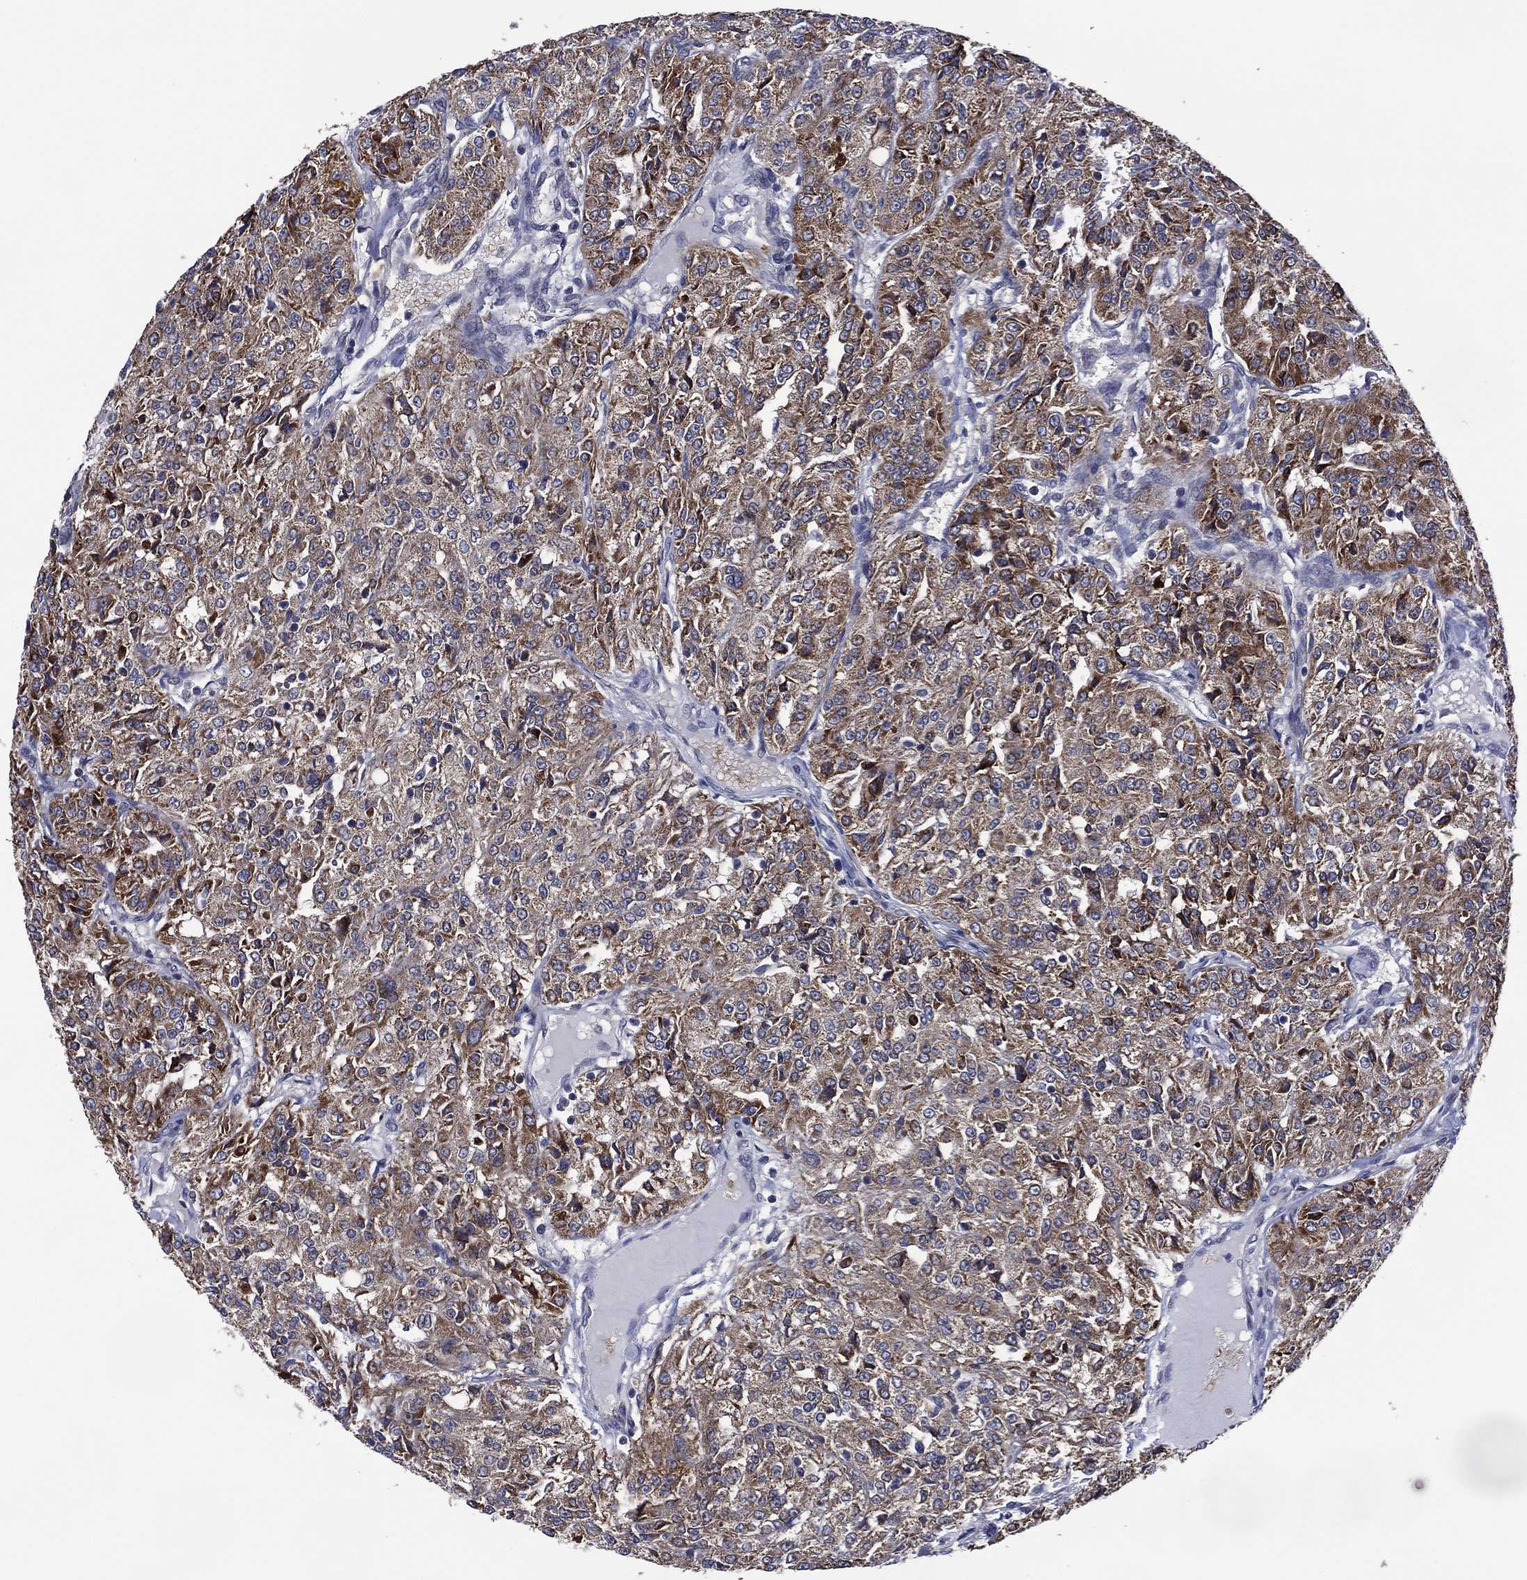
{"staining": {"intensity": "moderate", "quantity": "25%-75%", "location": "cytoplasmic/membranous"}, "tissue": "renal cancer", "cell_type": "Tumor cells", "image_type": "cancer", "snomed": [{"axis": "morphology", "description": "Adenocarcinoma, NOS"}, {"axis": "topography", "description": "Kidney"}], "caption": "IHC of human renal cancer shows medium levels of moderate cytoplasmic/membranous positivity in approximately 25%-75% of tumor cells.", "gene": "HTD2", "patient": {"sex": "female", "age": 63}}